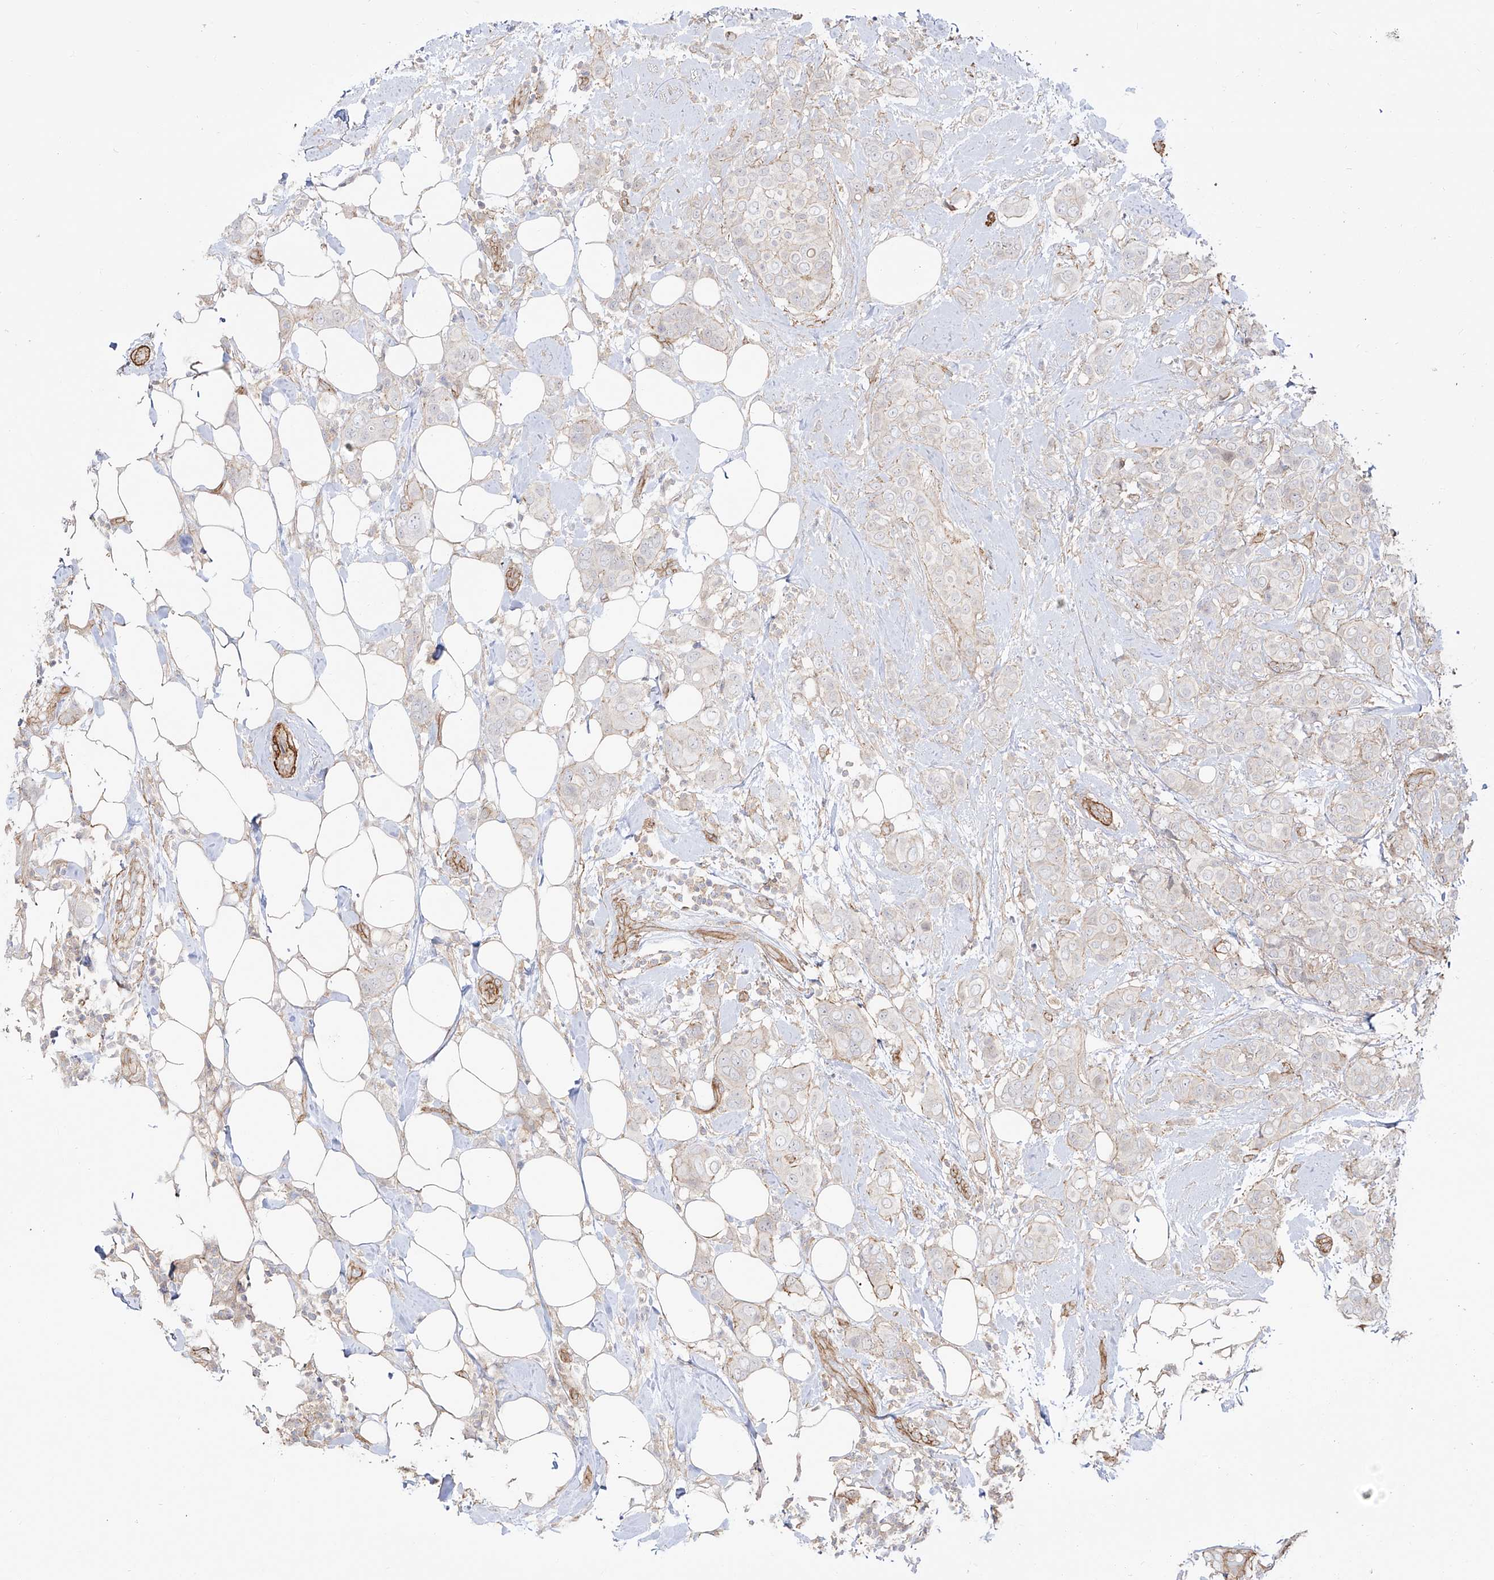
{"staining": {"intensity": "negative", "quantity": "none", "location": "none"}, "tissue": "breast cancer", "cell_type": "Tumor cells", "image_type": "cancer", "snomed": [{"axis": "morphology", "description": "Lobular carcinoma"}, {"axis": "topography", "description": "Breast"}], "caption": "Tumor cells are negative for protein expression in human lobular carcinoma (breast).", "gene": "ZNF180", "patient": {"sex": "female", "age": 51}}